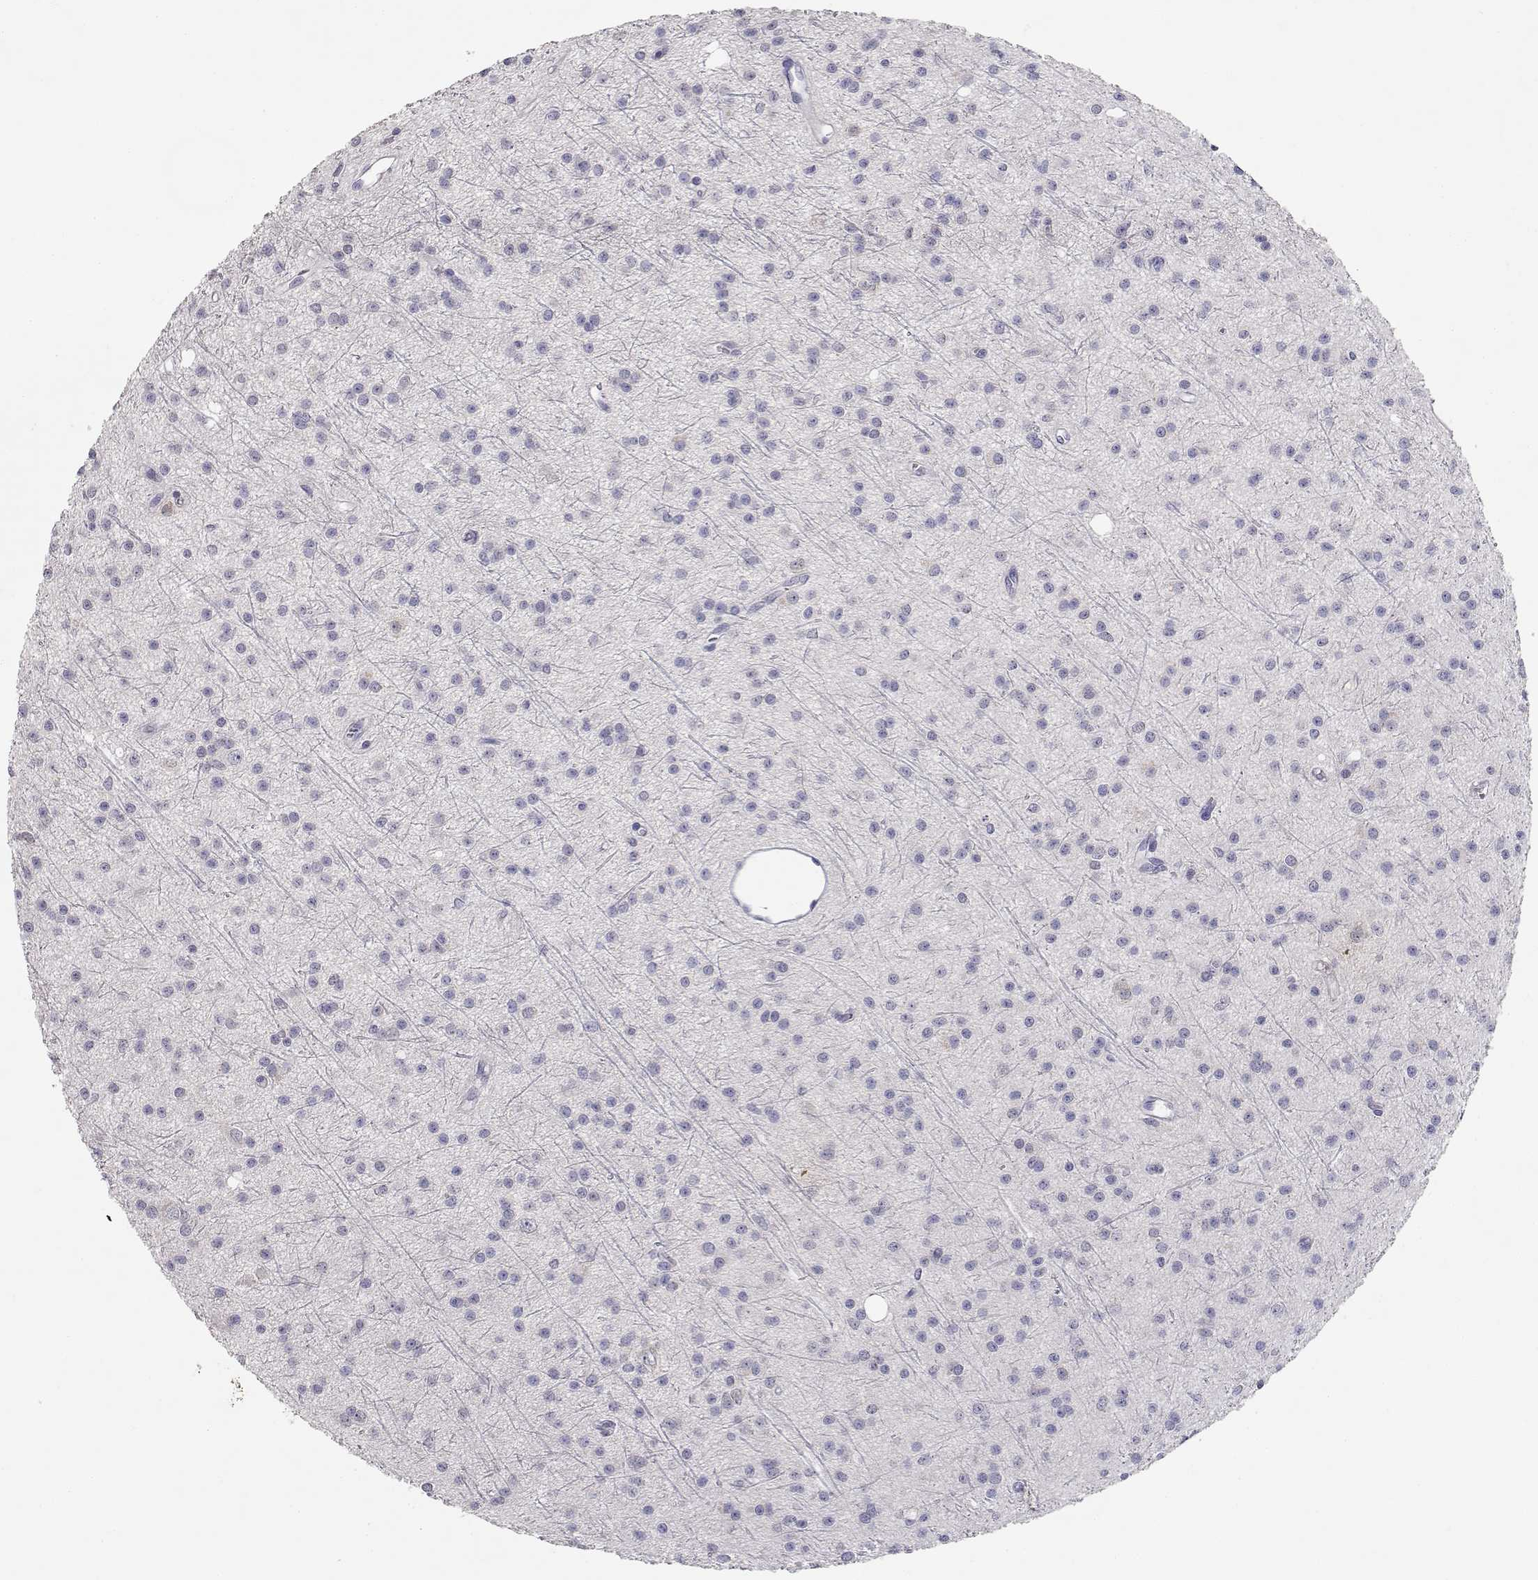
{"staining": {"intensity": "negative", "quantity": "none", "location": "none"}, "tissue": "glioma", "cell_type": "Tumor cells", "image_type": "cancer", "snomed": [{"axis": "morphology", "description": "Glioma, malignant, Low grade"}, {"axis": "topography", "description": "Brain"}], "caption": "The photomicrograph displays no staining of tumor cells in malignant glioma (low-grade). The staining was performed using DAB to visualize the protein expression in brown, while the nuclei were stained in blue with hematoxylin (Magnification: 20x).", "gene": "ADA", "patient": {"sex": "male", "age": 27}}